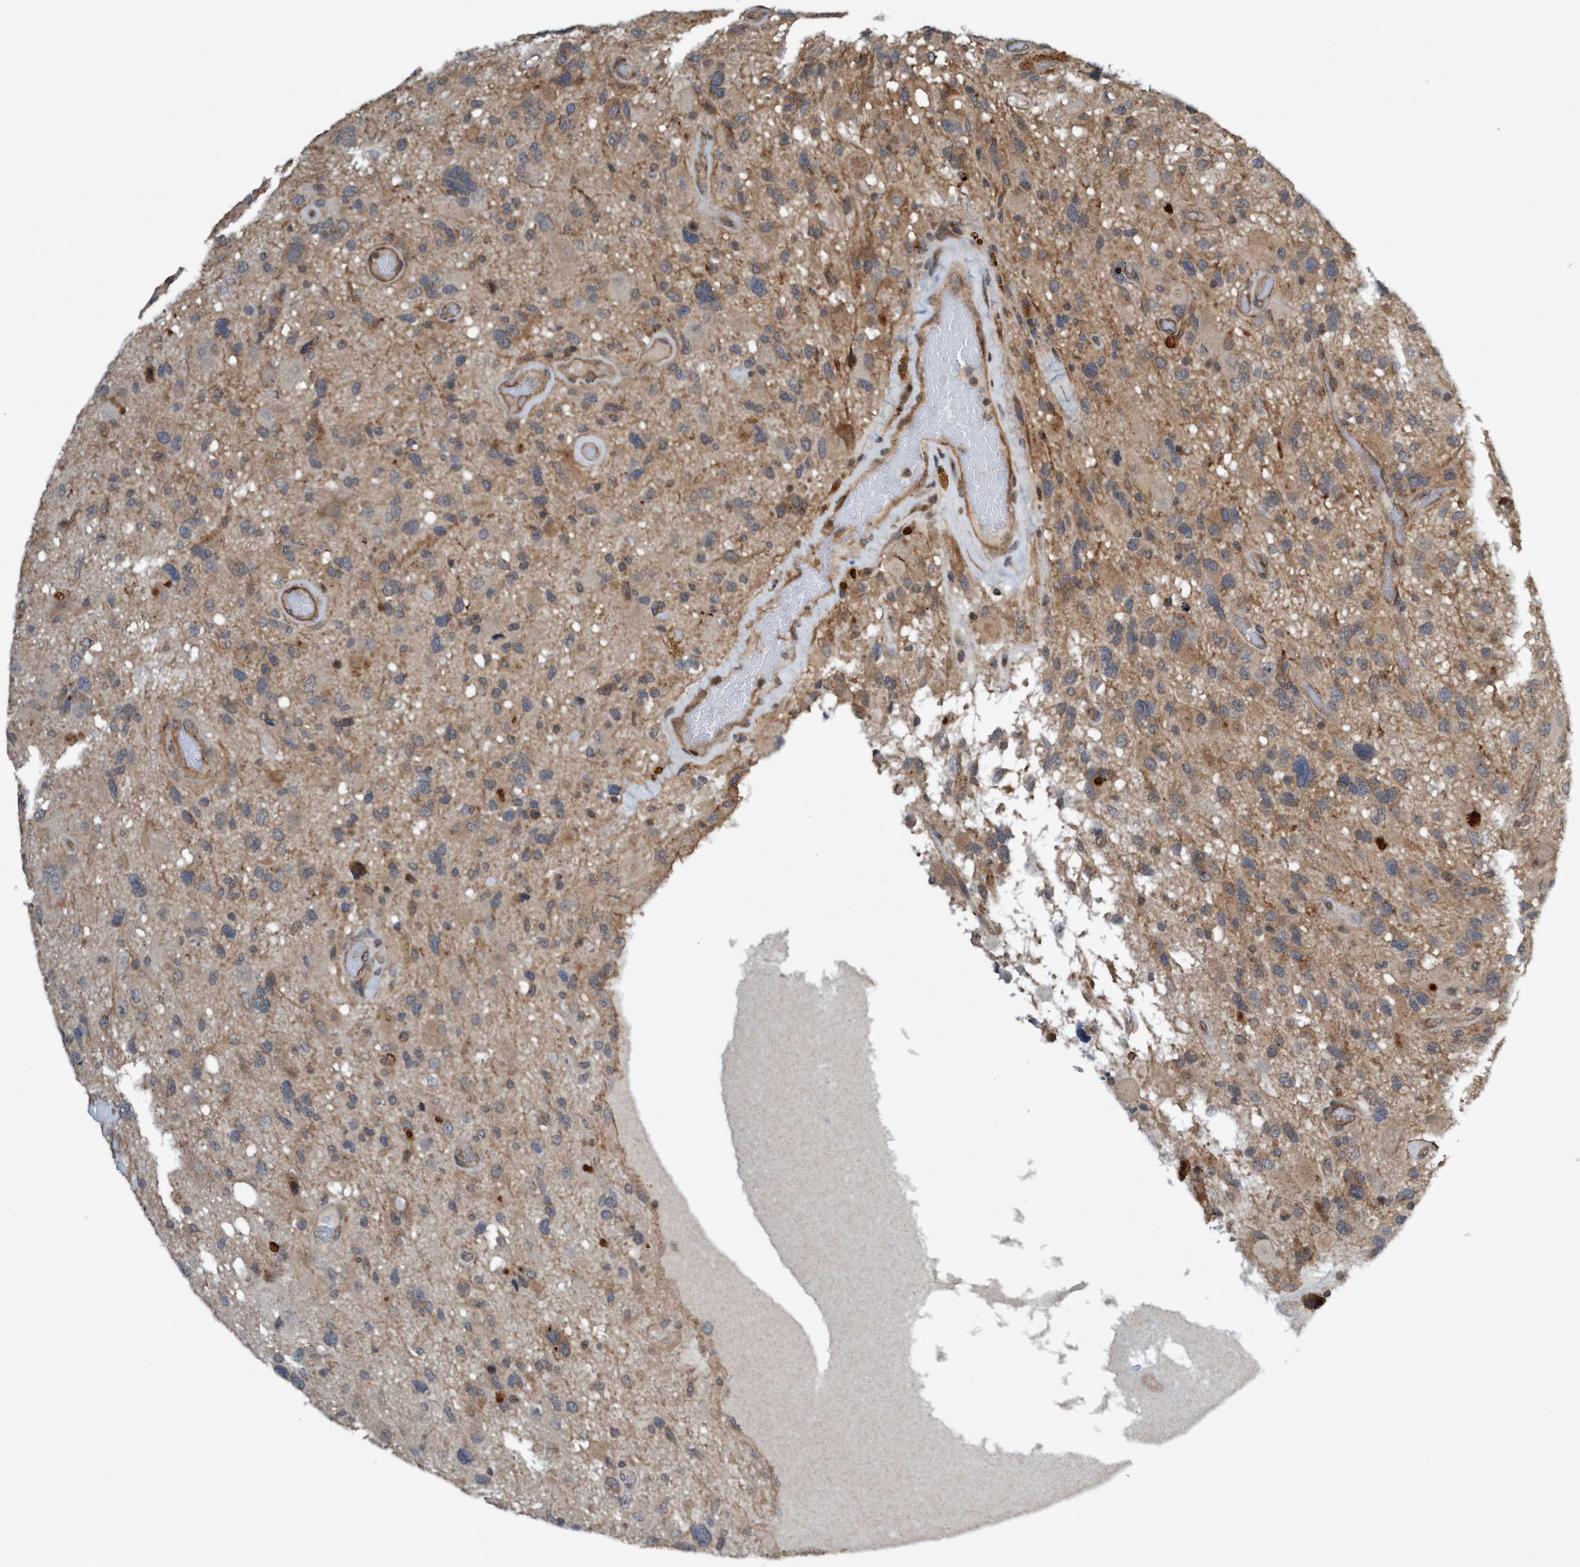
{"staining": {"intensity": "moderate", "quantity": "25%-75%", "location": "cytoplasmic/membranous"}, "tissue": "glioma", "cell_type": "Tumor cells", "image_type": "cancer", "snomed": [{"axis": "morphology", "description": "Glioma, malignant, High grade"}, {"axis": "topography", "description": "Brain"}], "caption": "This image demonstrates IHC staining of human malignant high-grade glioma, with medium moderate cytoplasmic/membranous positivity in approximately 25%-75% of tumor cells.", "gene": "TRIM65", "patient": {"sex": "male", "age": 33}}